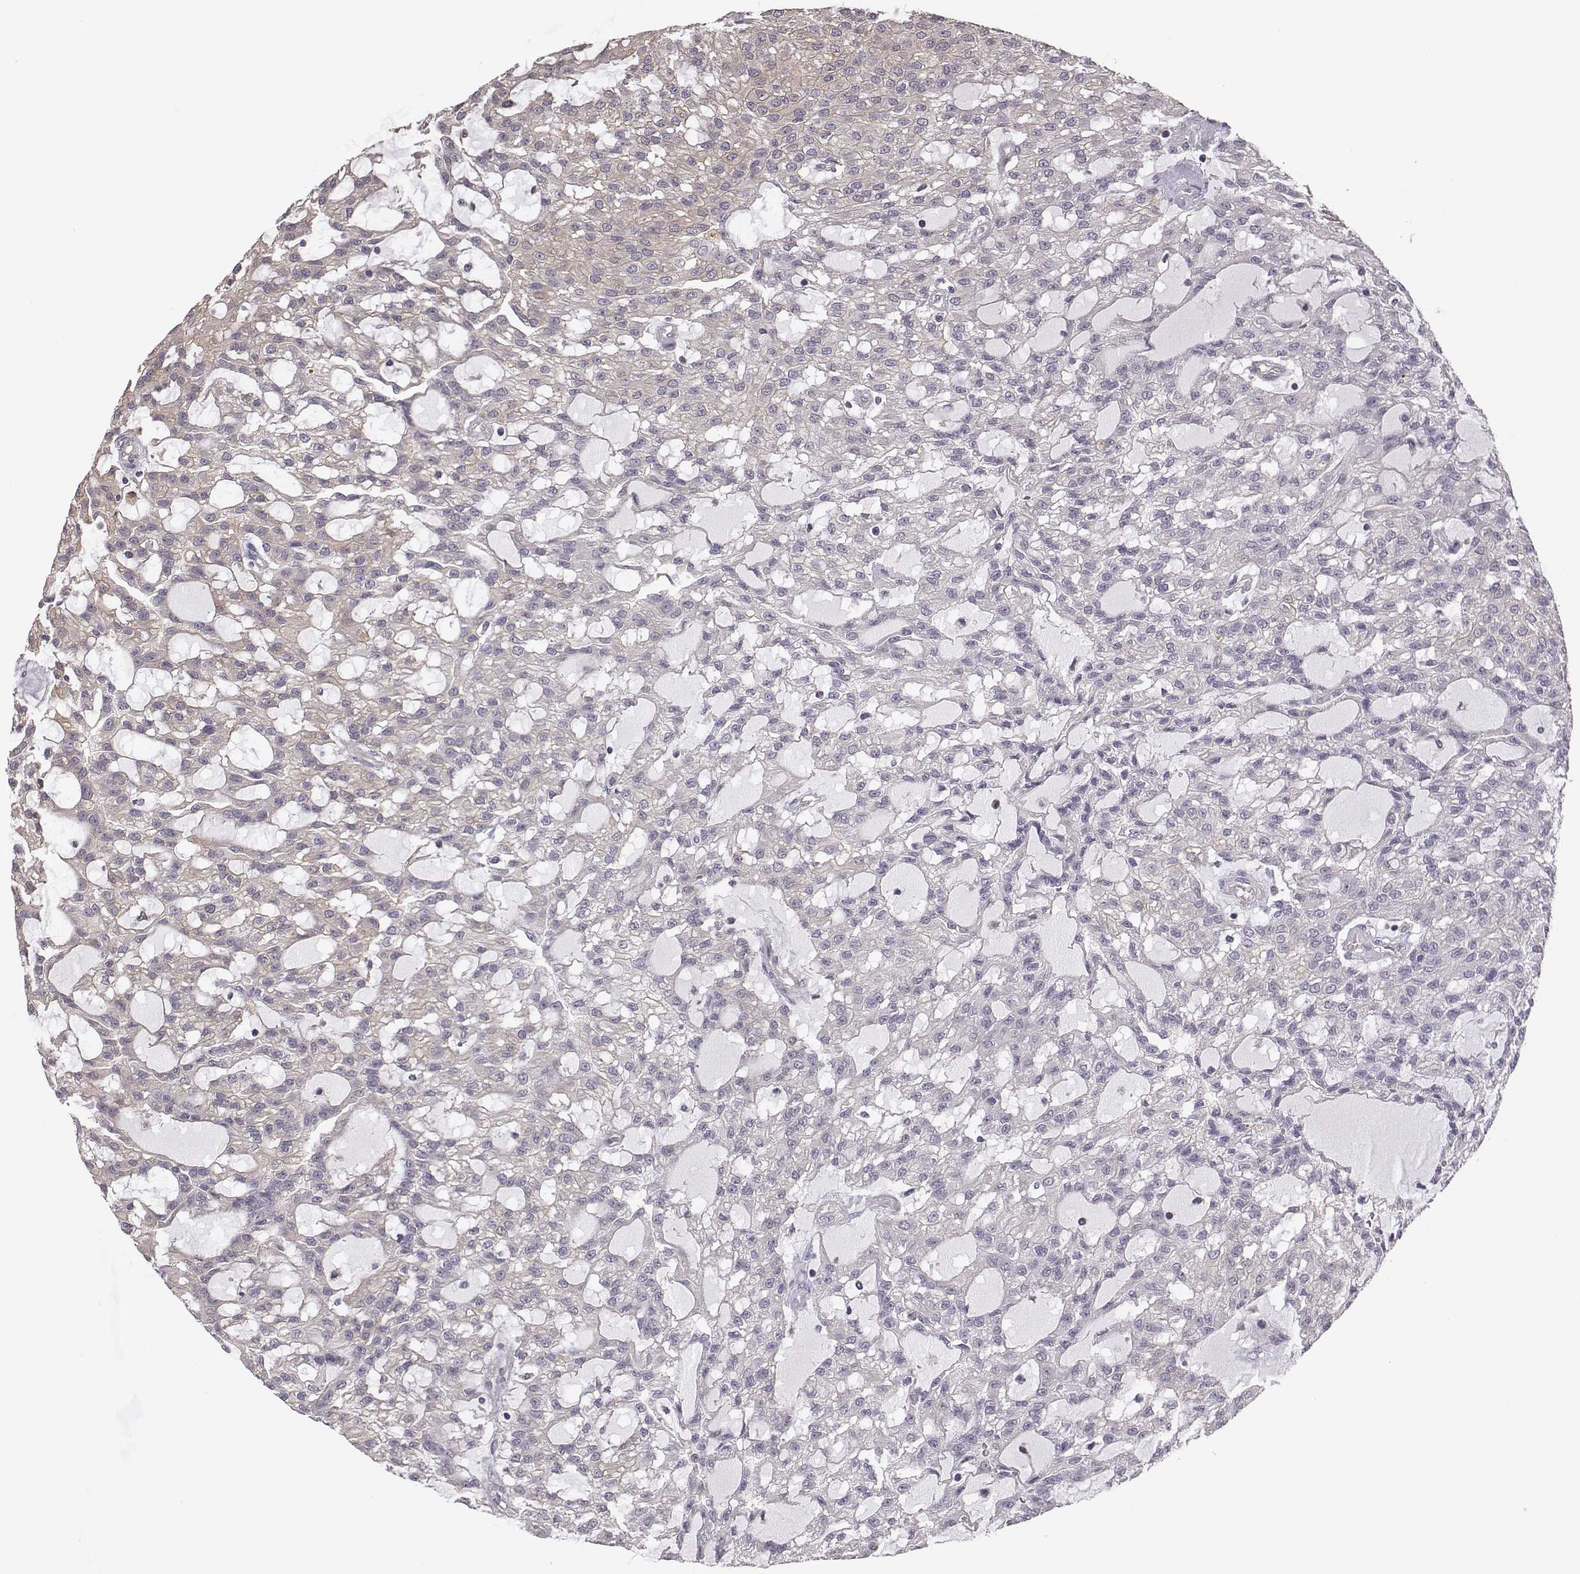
{"staining": {"intensity": "negative", "quantity": "none", "location": "none"}, "tissue": "renal cancer", "cell_type": "Tumor cells", "image_type": "cancer", "snomed": [{"axis": "morphology", "description": "Adenocarcinoma, NOS"}, {"axis": "topography", "description": "Kidney"}], "caption": "This is an IHC photomicrograph of human adenocarcinoma (renal). There is no expression in tumor cells.", "gene": "SCARF1", "patient": {"sex": "male", "age": 63}}